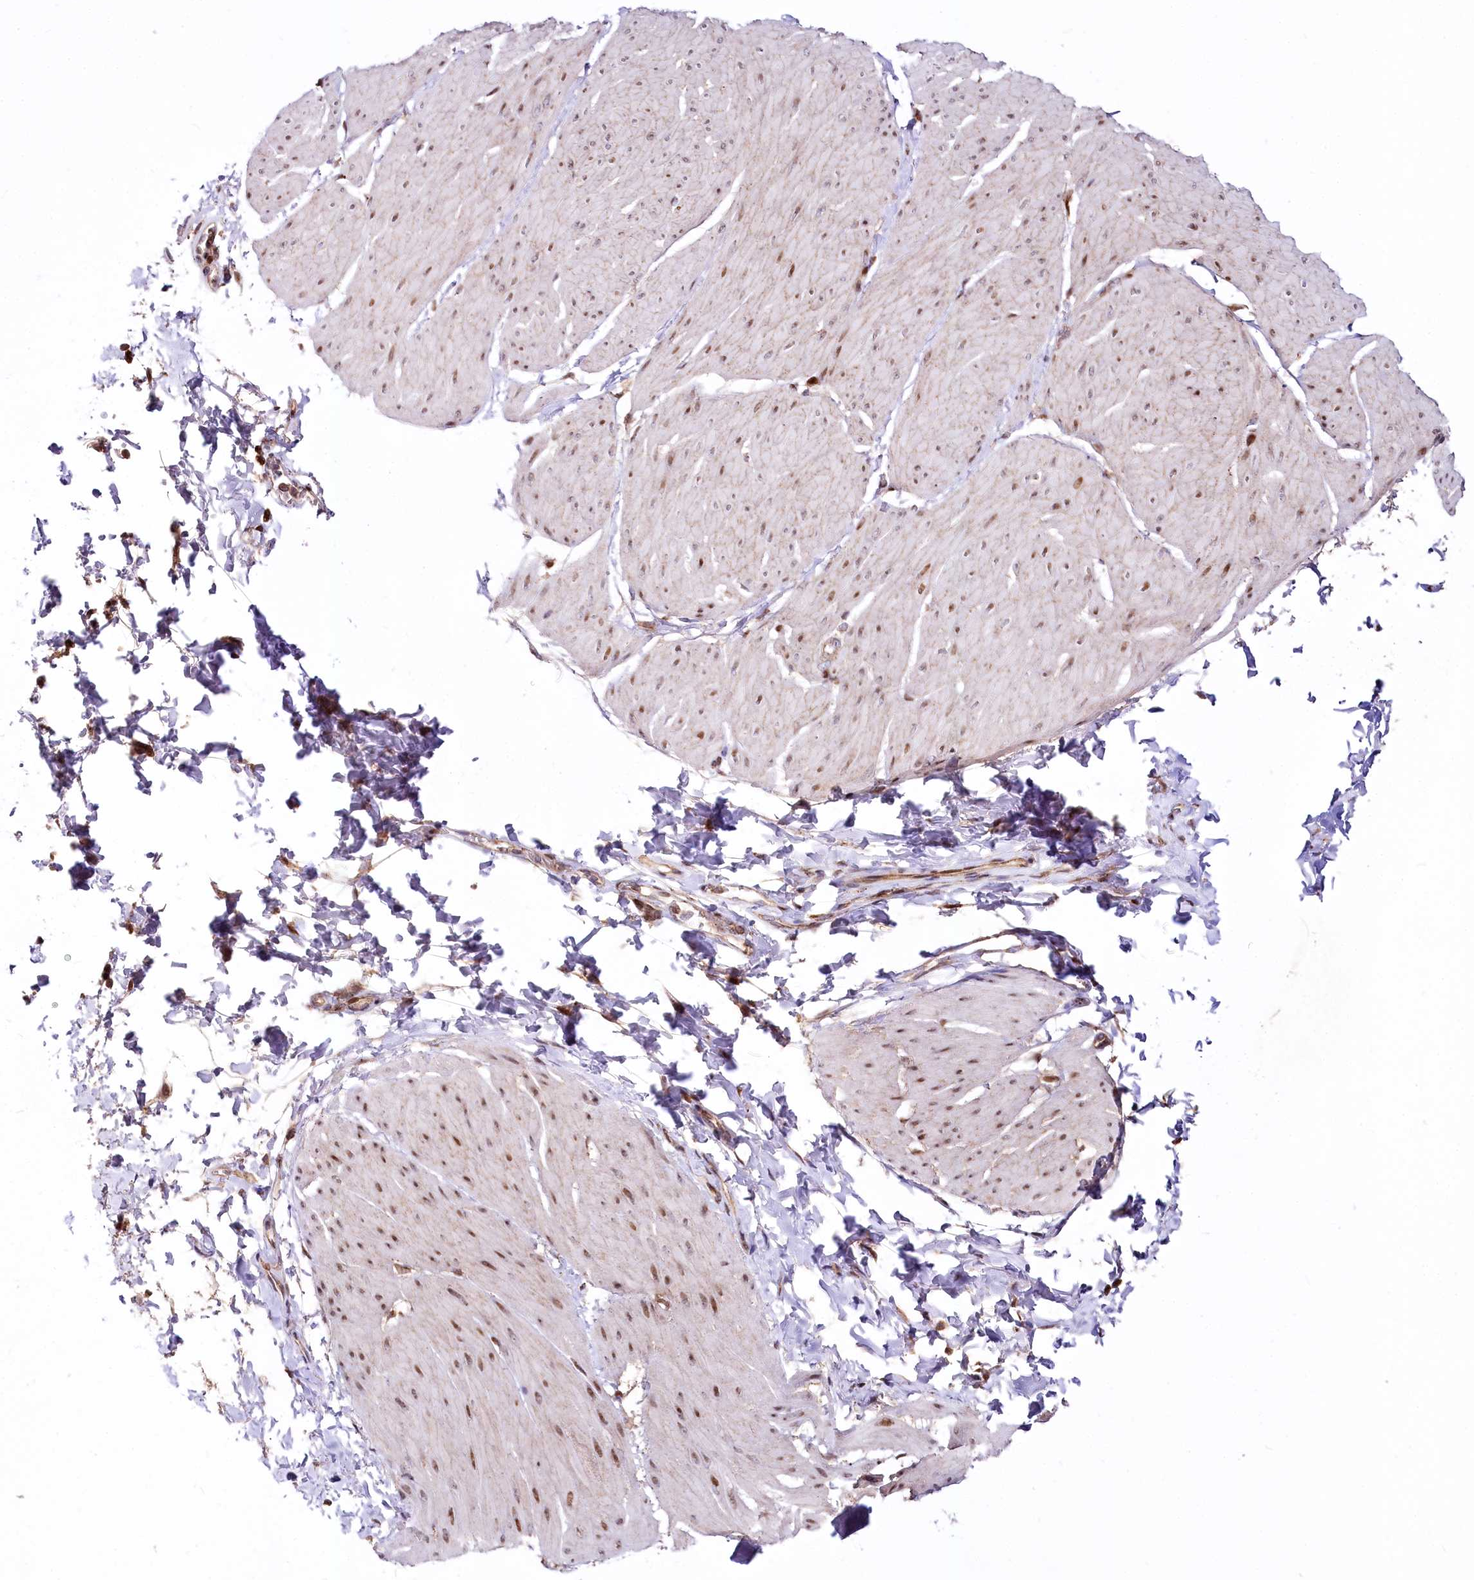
{"staining": {"intensity": "moderate", "quantity": ">75%", "location": "nuclear"}, "tissue": "smooth muscle", "cell_type": "Smooth muscle cells", "image_type": "normal", "snomed": [{"axis": "morphology", "description": "Urothelial carcinoma, High grade"}, {"axis": "topography", "description": "Urinary bladder"}], "caption": "Protein expression analysis of benign human smooth muscle reveals moderate nuclear positivity in approximately >75% of smooth muscle cells. (Brightfield microscopy of DAB IHC at high magnification).", "gene": "ZFYVE27", "patient": {"sex": "male", "age": 46}}